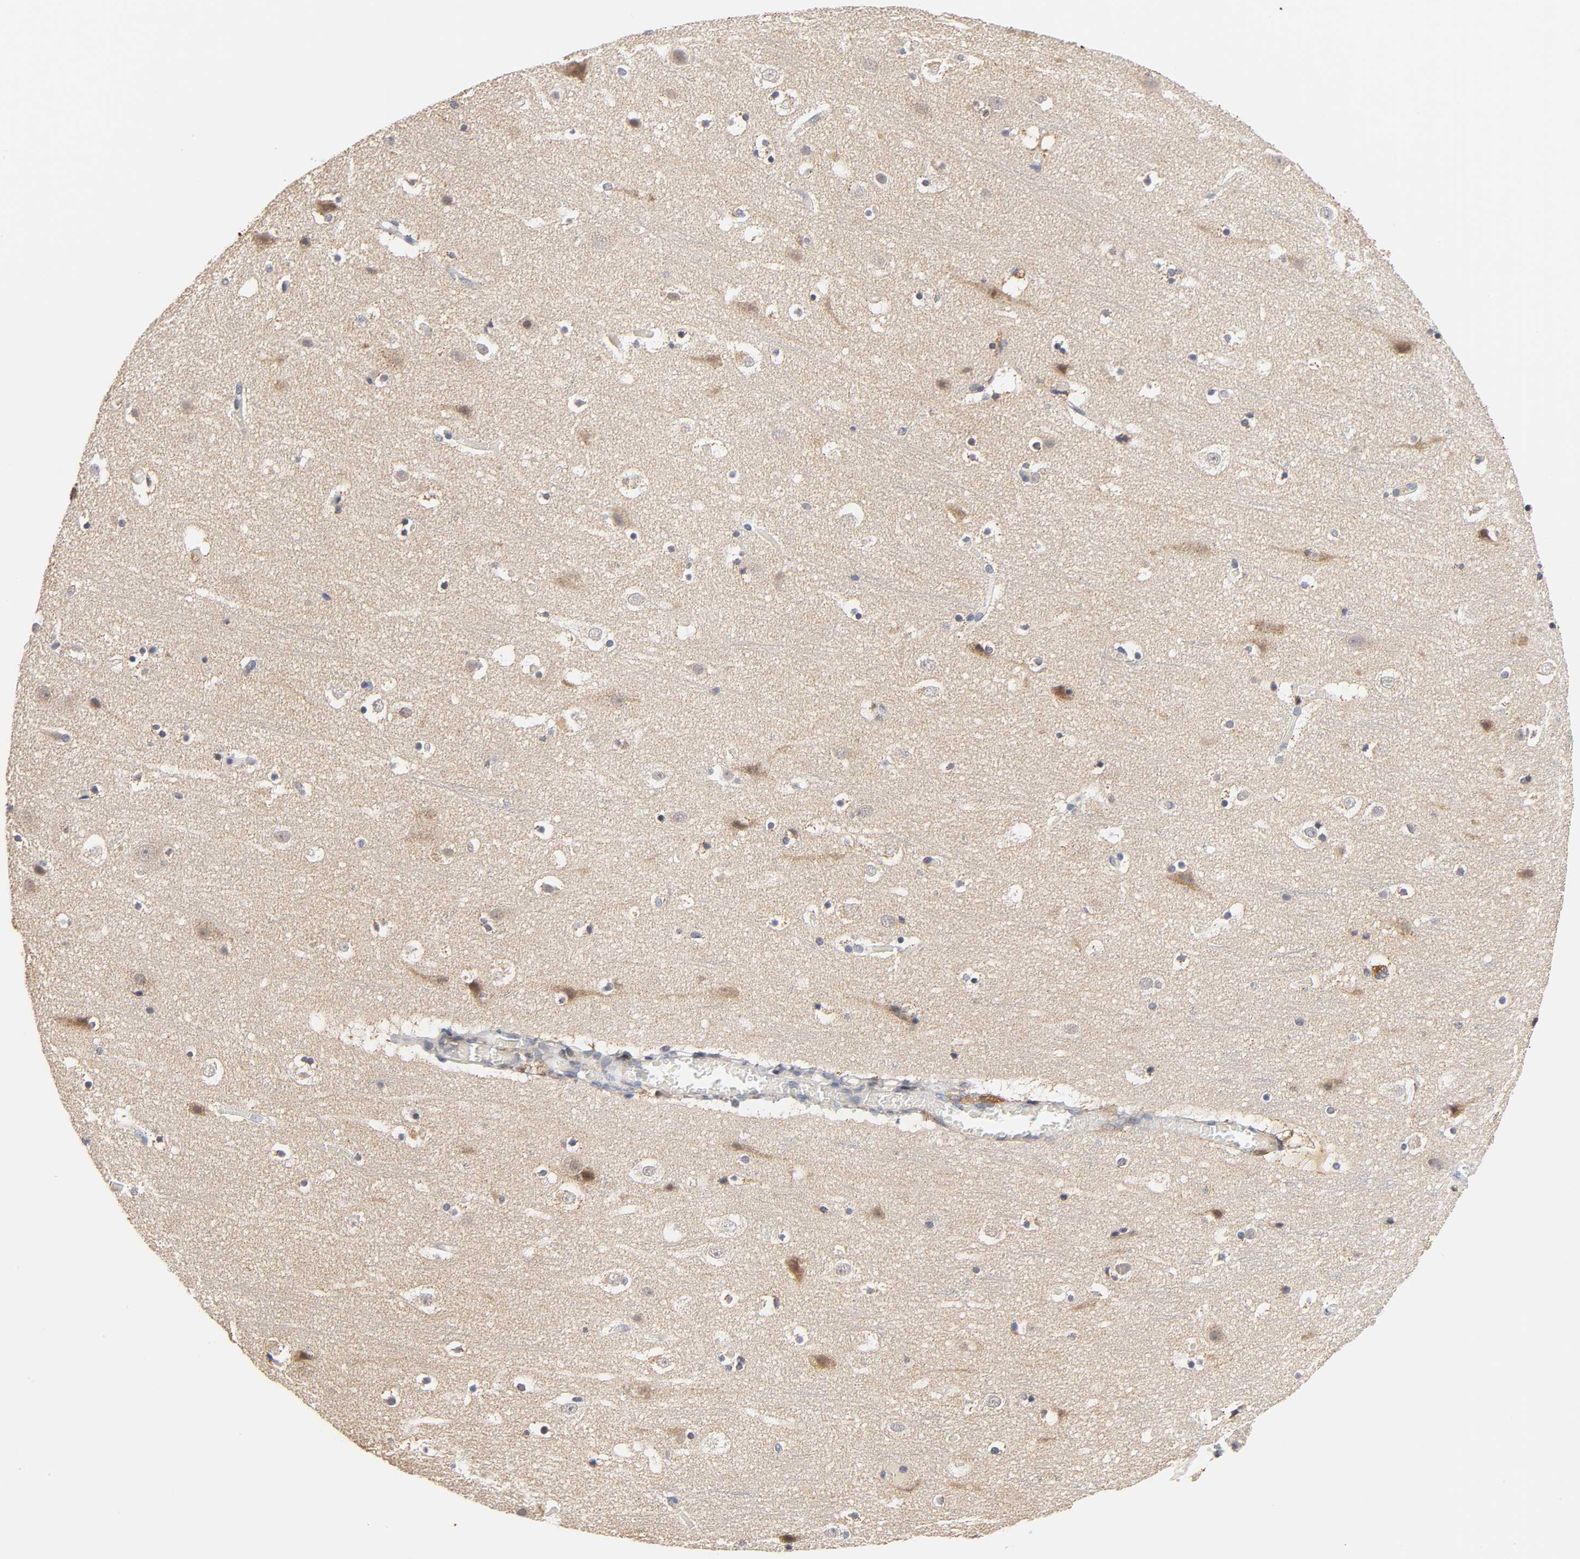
{"staining": {"intensity": "negative", "quantity": "none", "location": "none"}, "tissue": "cerebral cortex", "cell_type": "Endothelial cells", "image_type": "normal", "snomed": [{"axis": "morphology", "description": "Normal tissue, NOS"}, {"axis": "topography", "description": "Cerebral cortex"}], "caption": "High power microscopy image of an IHC micrograph of benign cerebral cortex, revealing no significant expression in endothelial cells.", "gene": "GSTZ1", "patient": {"sex": "male", "age": 45}}